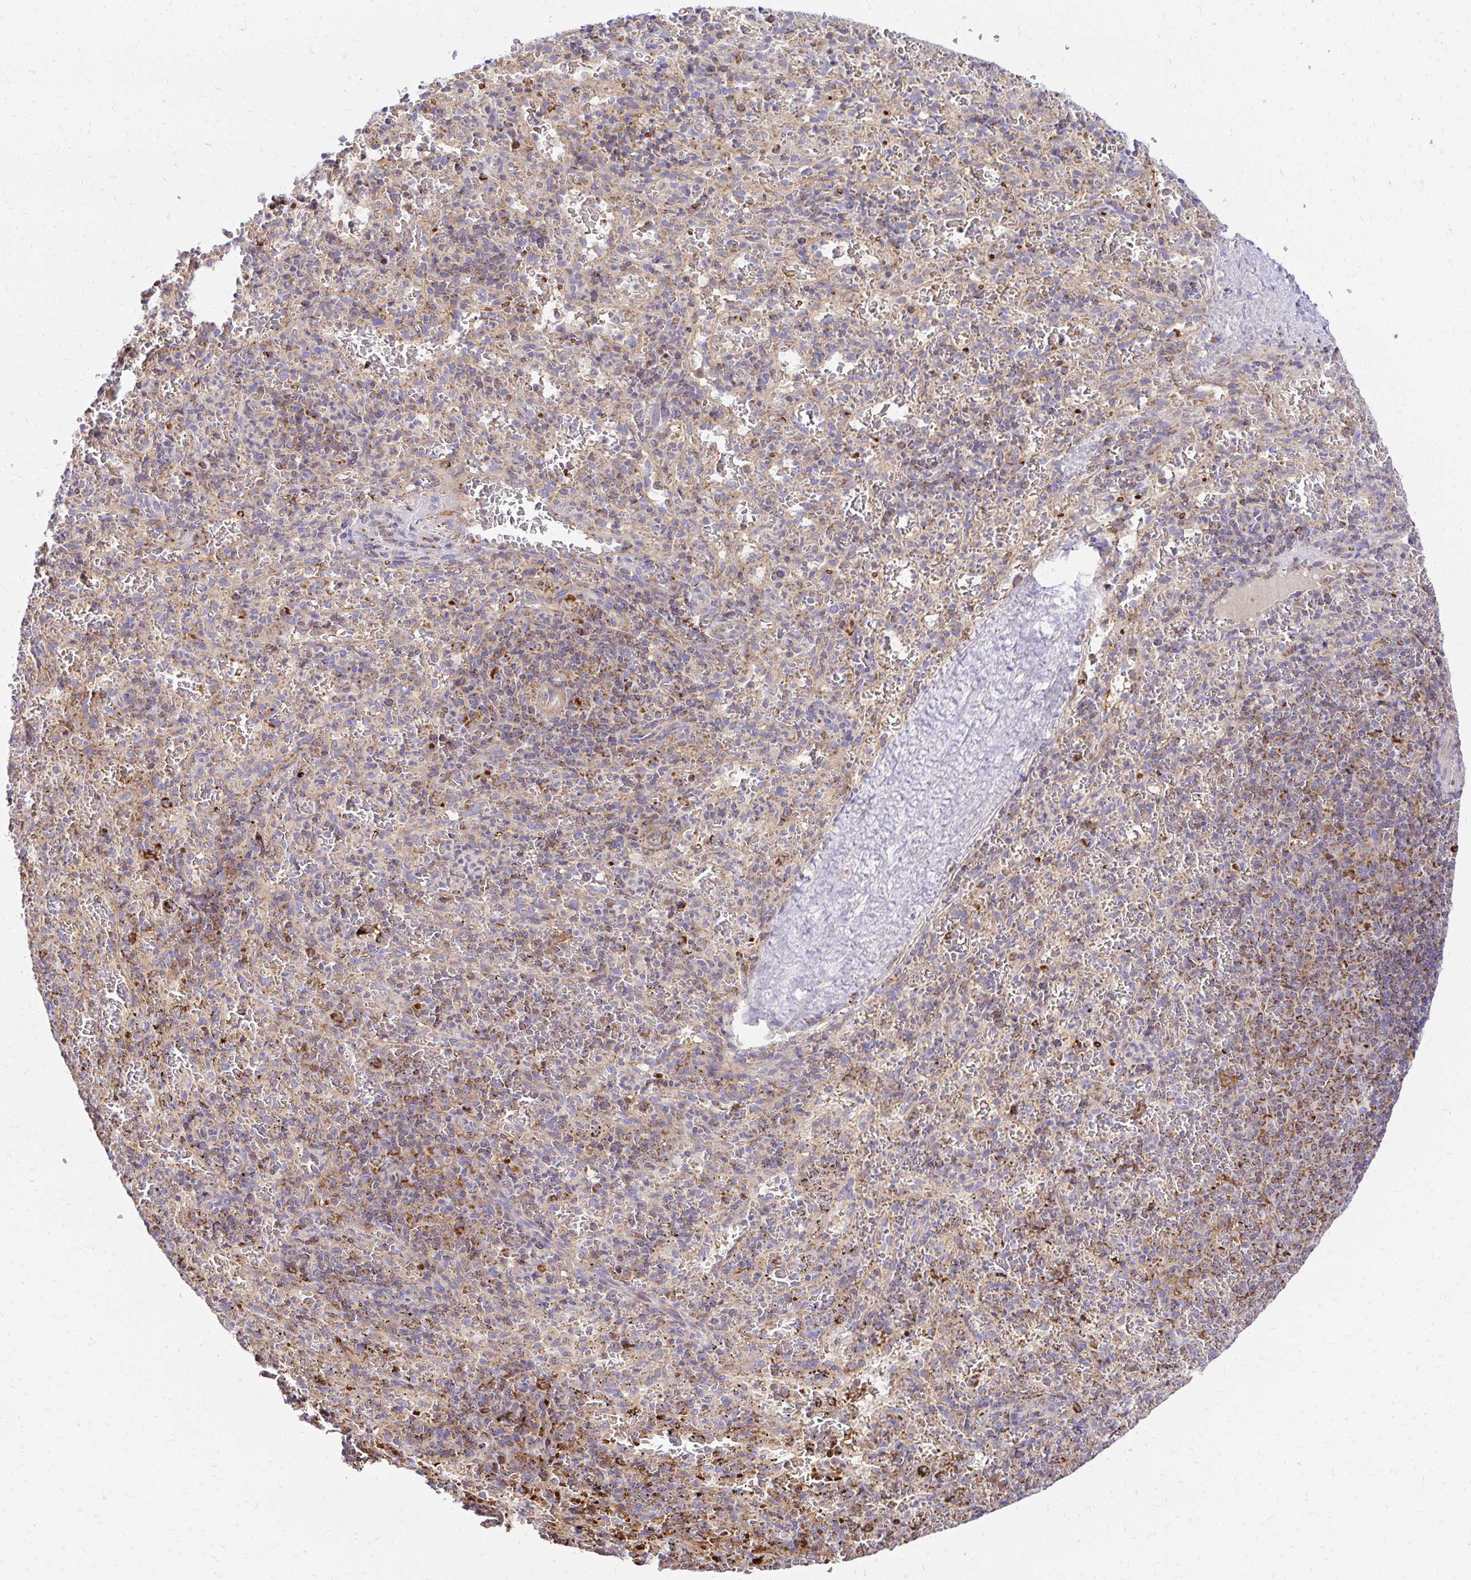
{"staining": {"intensity": "moderate", "quantity": "25%-75%", "location": "cytoplasmic/membranous"}, "tissue": "spleen", "cell_type": "Cells in red pulp", "image_type": "normal", "snomed": [{"axis": "morphology", "description": "Normal tissue, NOS"}, {"axis": "topography", "description": "Spleen"}], "caption": "Protein expression analysis of normal human spleen reveals moderate cytoplasmic/membranous positivity in approximately 25%-75% of cells in red pulp. (Brightfield microscopy of DAB IHC at high magnification).", "gene": "MRPL13", "patient": {"sex": "male", "age": 57}}